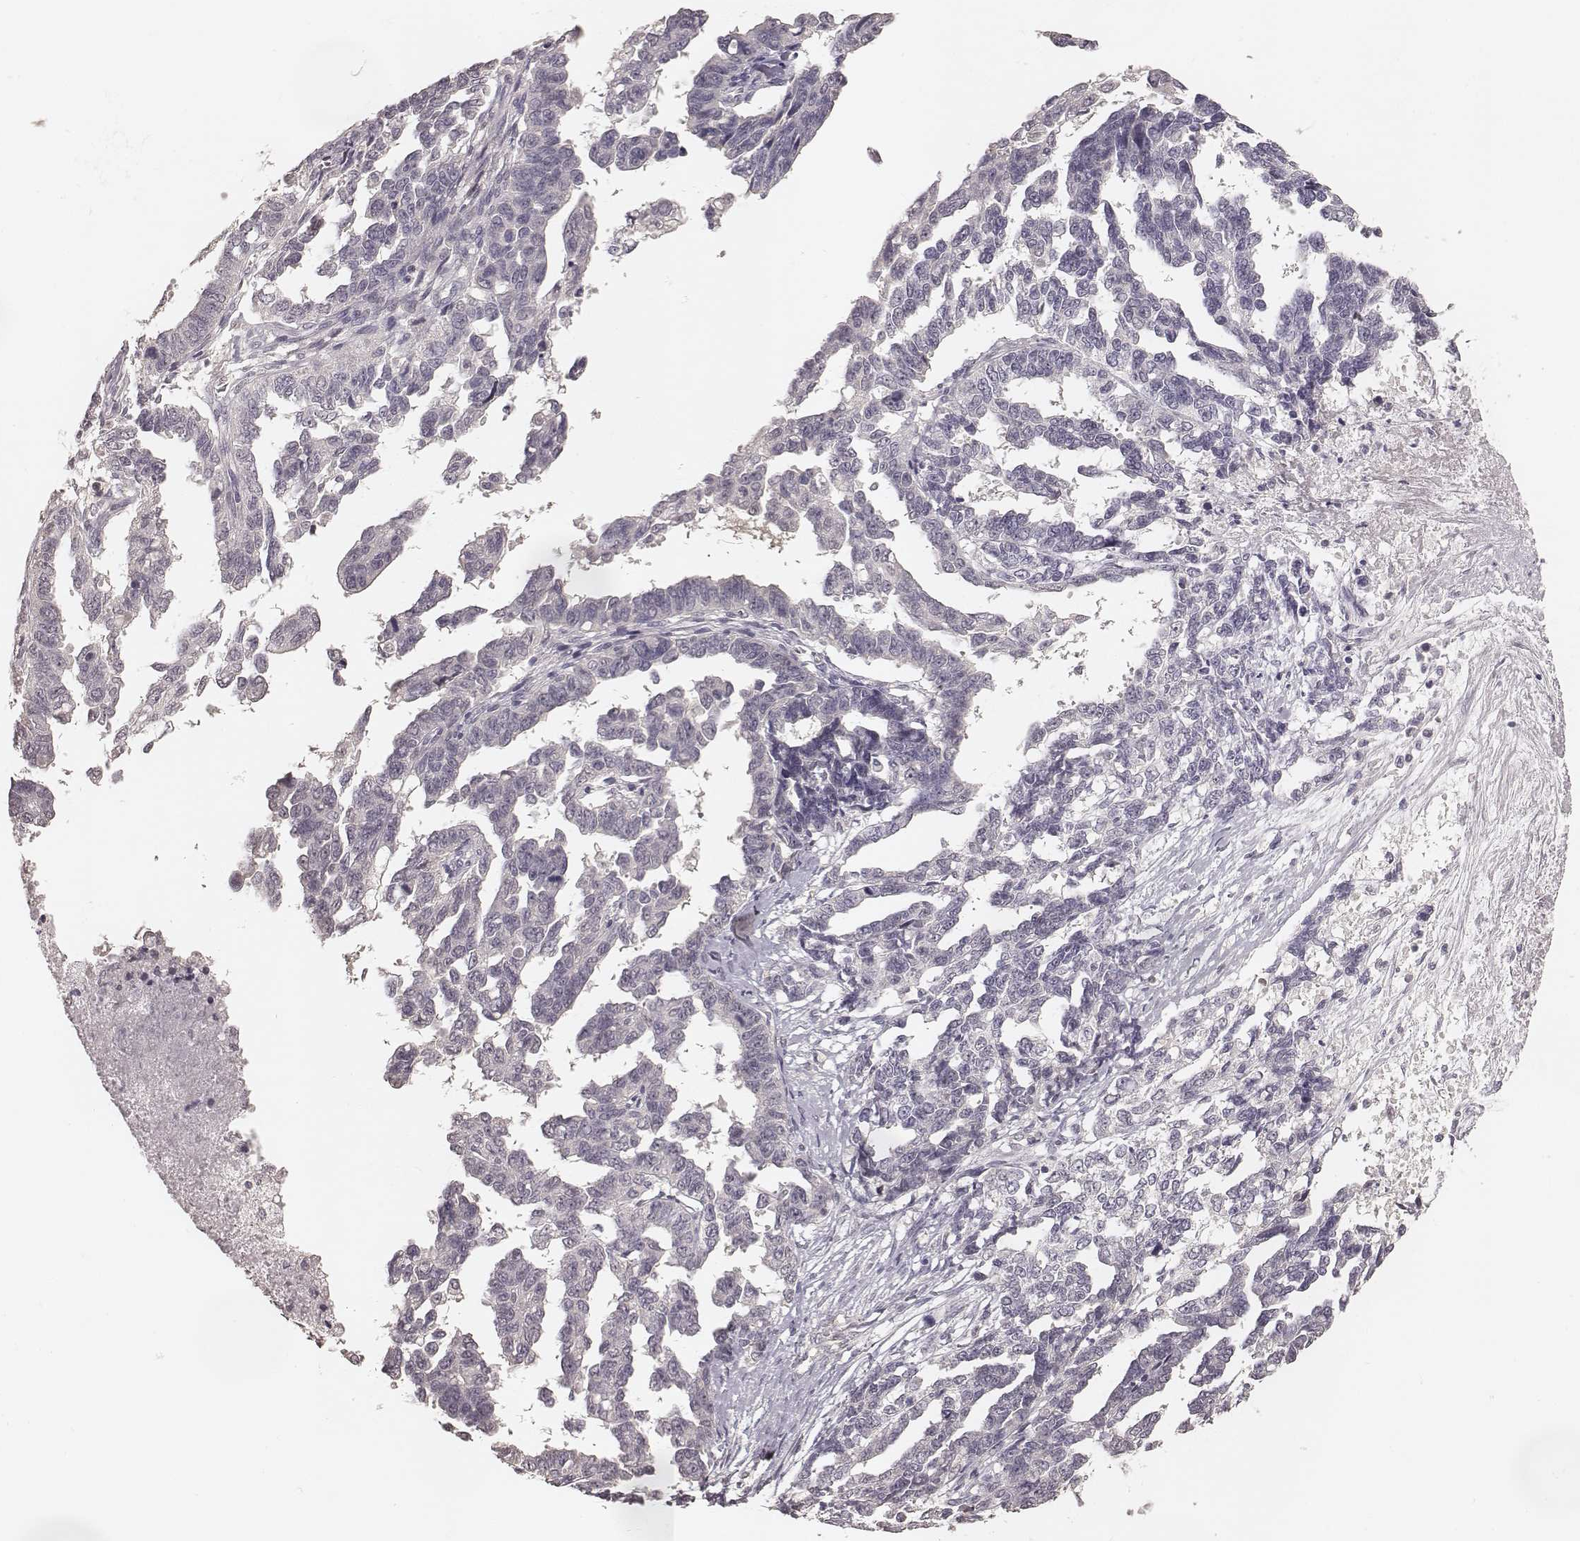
{"staining": {"intensity": "negative", "quantity": "none", "location": "none"}, "tissue": "ovarian cancer", "cell_type": "Tumor cells", "image_type": "cancer", "snomed": [{"axis": "morphology", "description": "Cystadenocarcinoma, serous, NOS"}, {"axis": "topography", "description": "Ovary"}], "caption": "This is a photomicrograph of IHC staining of serous cystadenocarcinoma (ovarian), which shows no positivity in tumor cells. (Brightfield microscopy of DAB immunohistochemistry at high magnification).", "gene": "LY6K", "patient": {"sex": "female", "age": 69}}